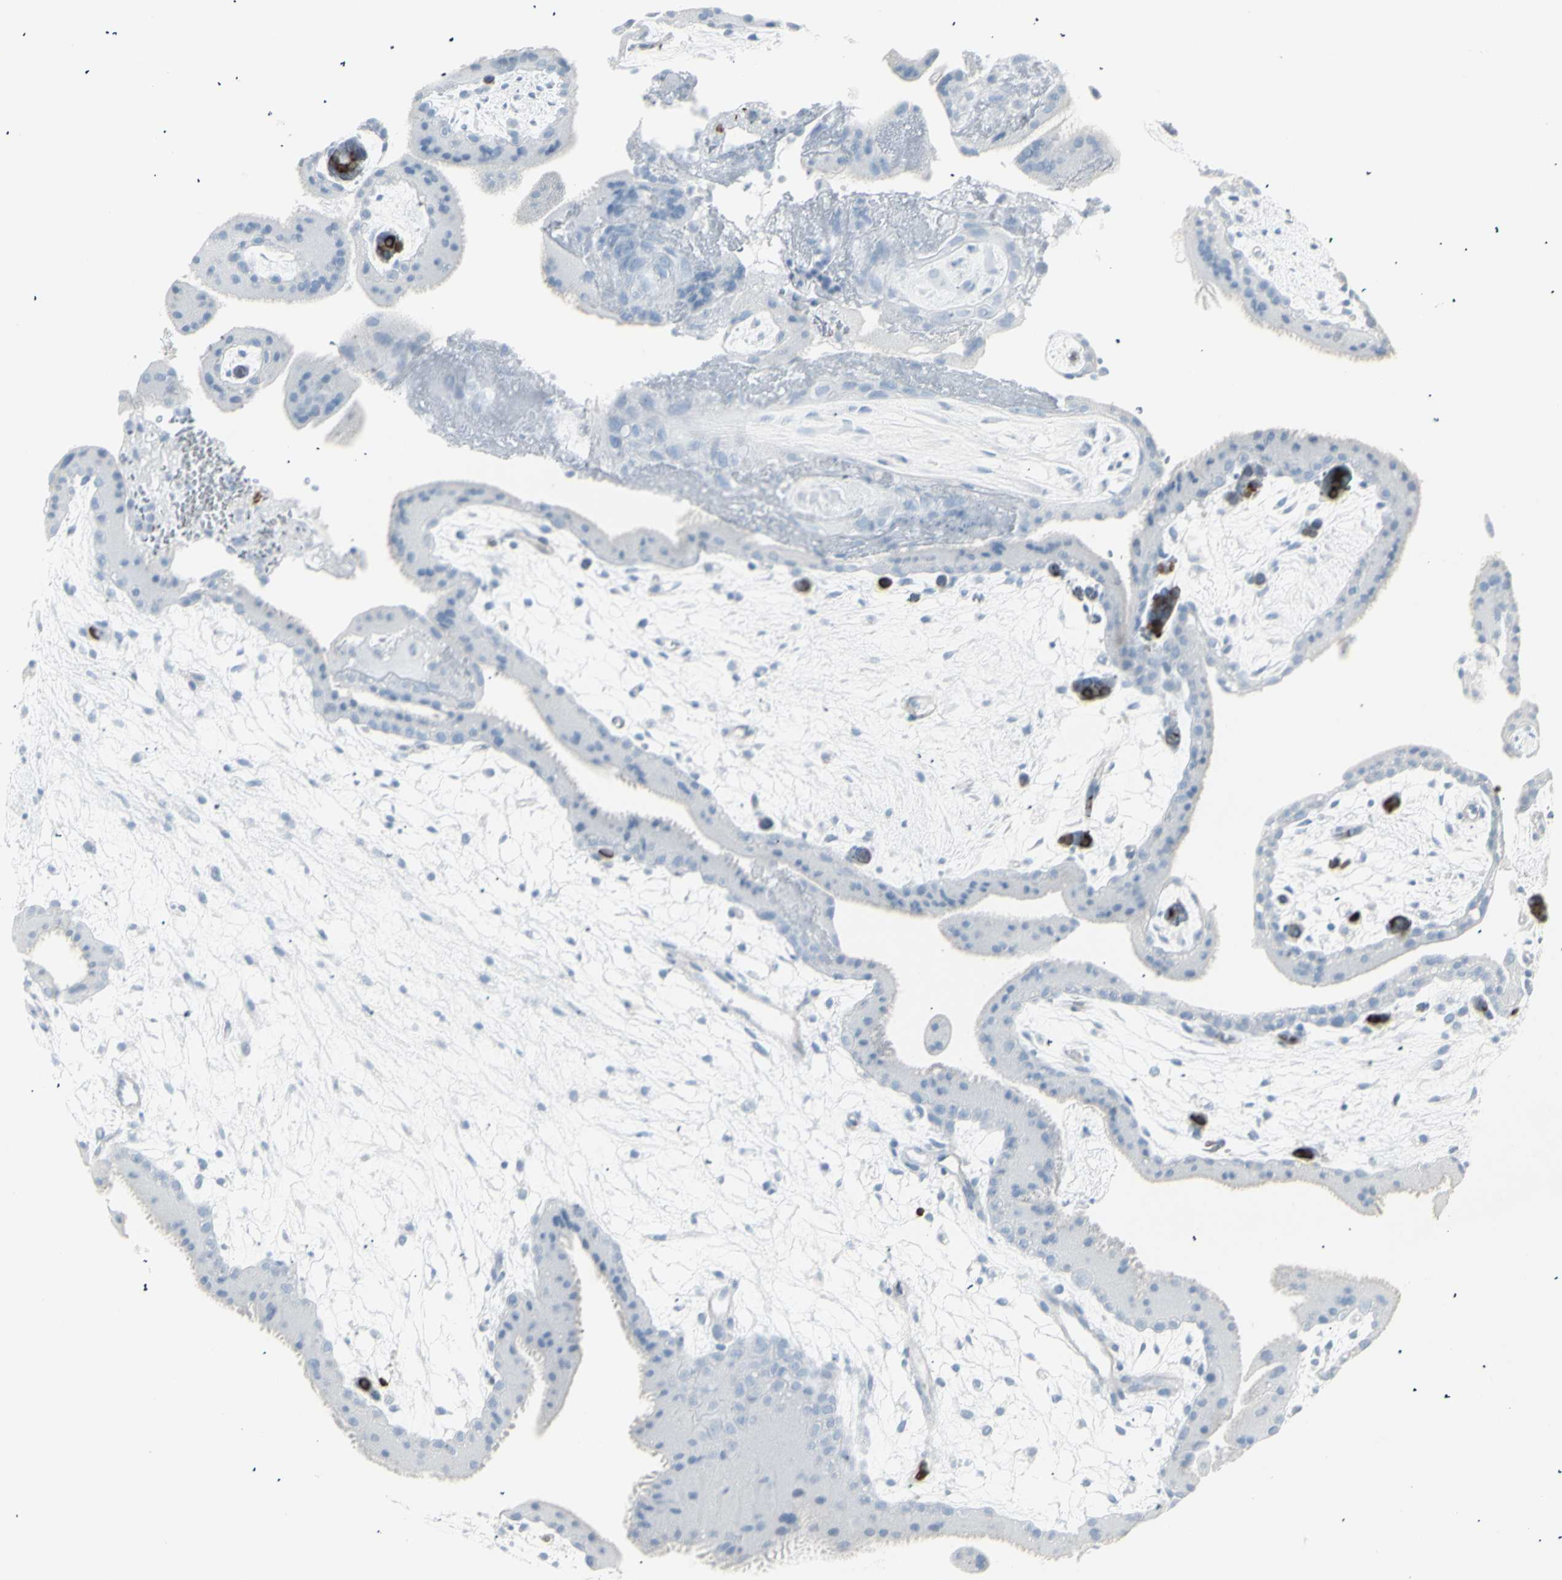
{"staining": {"intensity": "negative", "quantity": "none", "location": "none"}, "tissue": "placenta", "cell_type": "Trophoblastic cells", "image_type": "normal", "snomed": [{"axis": "morphology", "description": "Normal tissue, NOS"}, {"axis": "topography", "description": "Placenta"}], "caption": "Immunohistochemistry image of benign placenta: human placenta stained with DAB displays no significant protein positivity in trophoblastic cells.", "gene": "YBX2", "patient": {"sex": "female", "age": 19}}